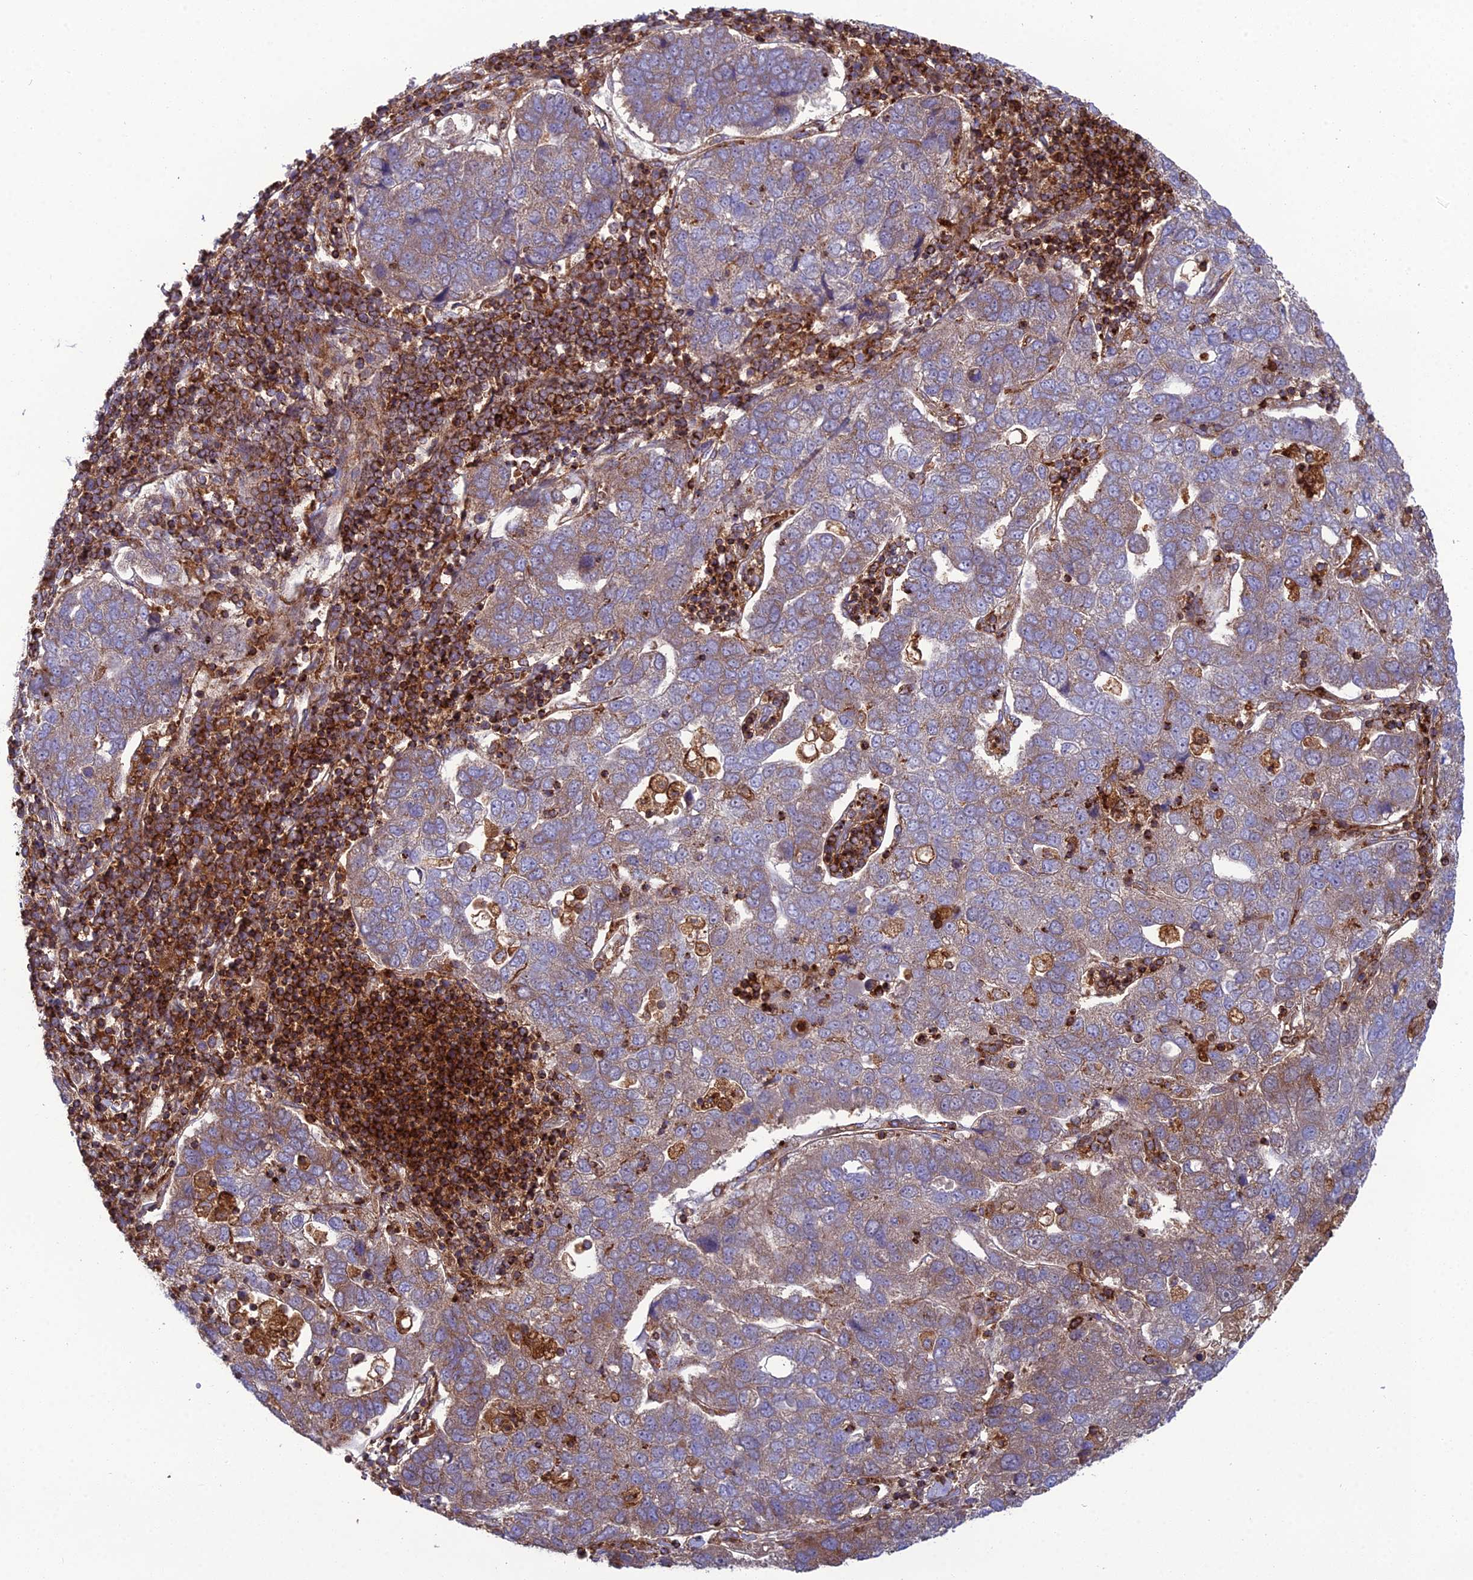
{"staining": {"intensity": "weak", "quantity": ">75%", "location": "cytoplasmic/membranous"}, "tissue": "pancreatic cancer", "cell_type": "Tumor cells", "image_type": "cancer", "snomed": [{"axis": "morphology", "description": "Adenocarcinoma, NOS"}, {"axis": "topography", "description": "Pancreas"}], "caption": "The immunohistochemical stain labels weak cytoplasmic/membranous positivity in tumor cells of pancreatic cancer (adenocarcinoma) tissue.", "gene": "LNPEP", "patient": {"sex": "female", "age": 61}}